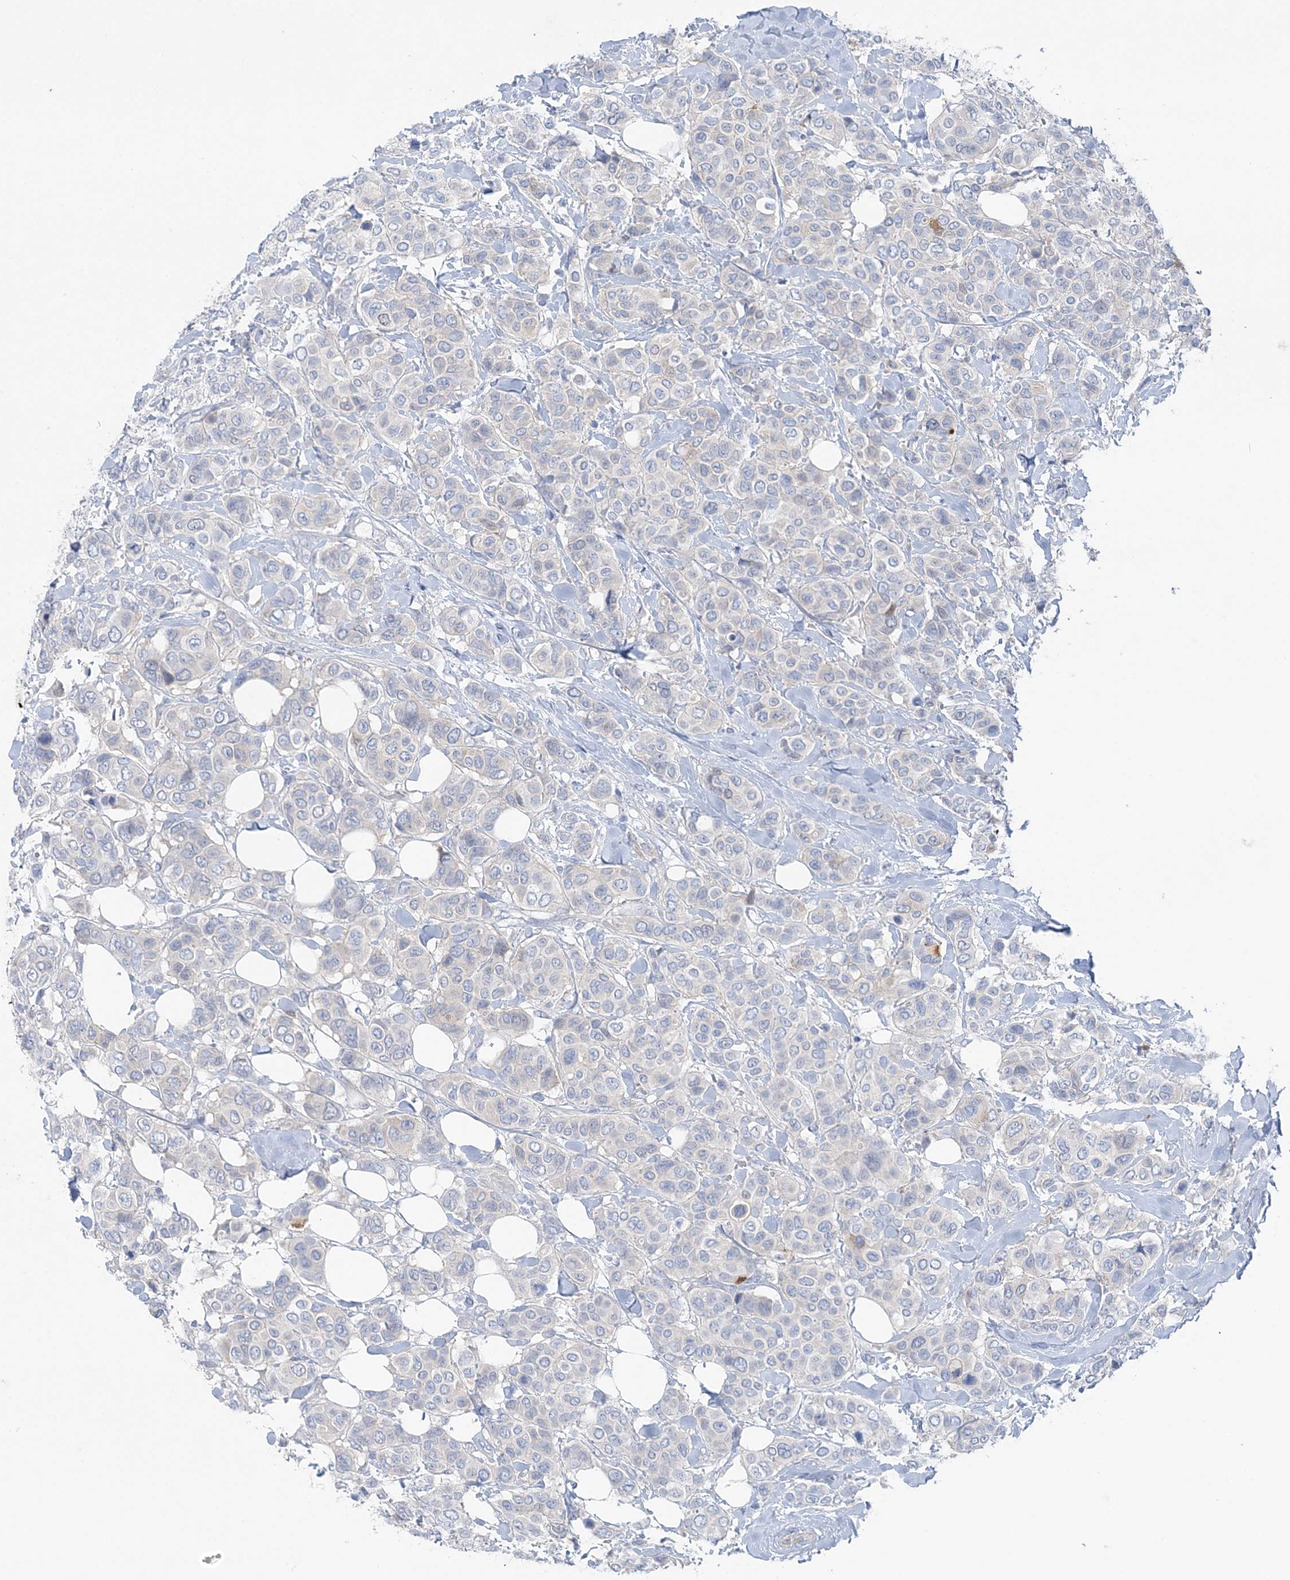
{"staining": {"intensity": "negative", "quantity": "none", "location": "none"}, "tissue": "breast cancer", "cell_type": "Tumor cells", "image_type": "cancer", "snomed": [{"axis": "morphology", "description": "Lobular carcinoma"}, {"axis": "topography", "description": "Breast"}], "caption": "A high-resolution photomicrograph shows immunohistochemistry staining of breast lobular carcinoma, which reveals no significant expression in tumor cells.", "gene": "HMGCS1", "patient": {"sex": "female", "age": 51}}